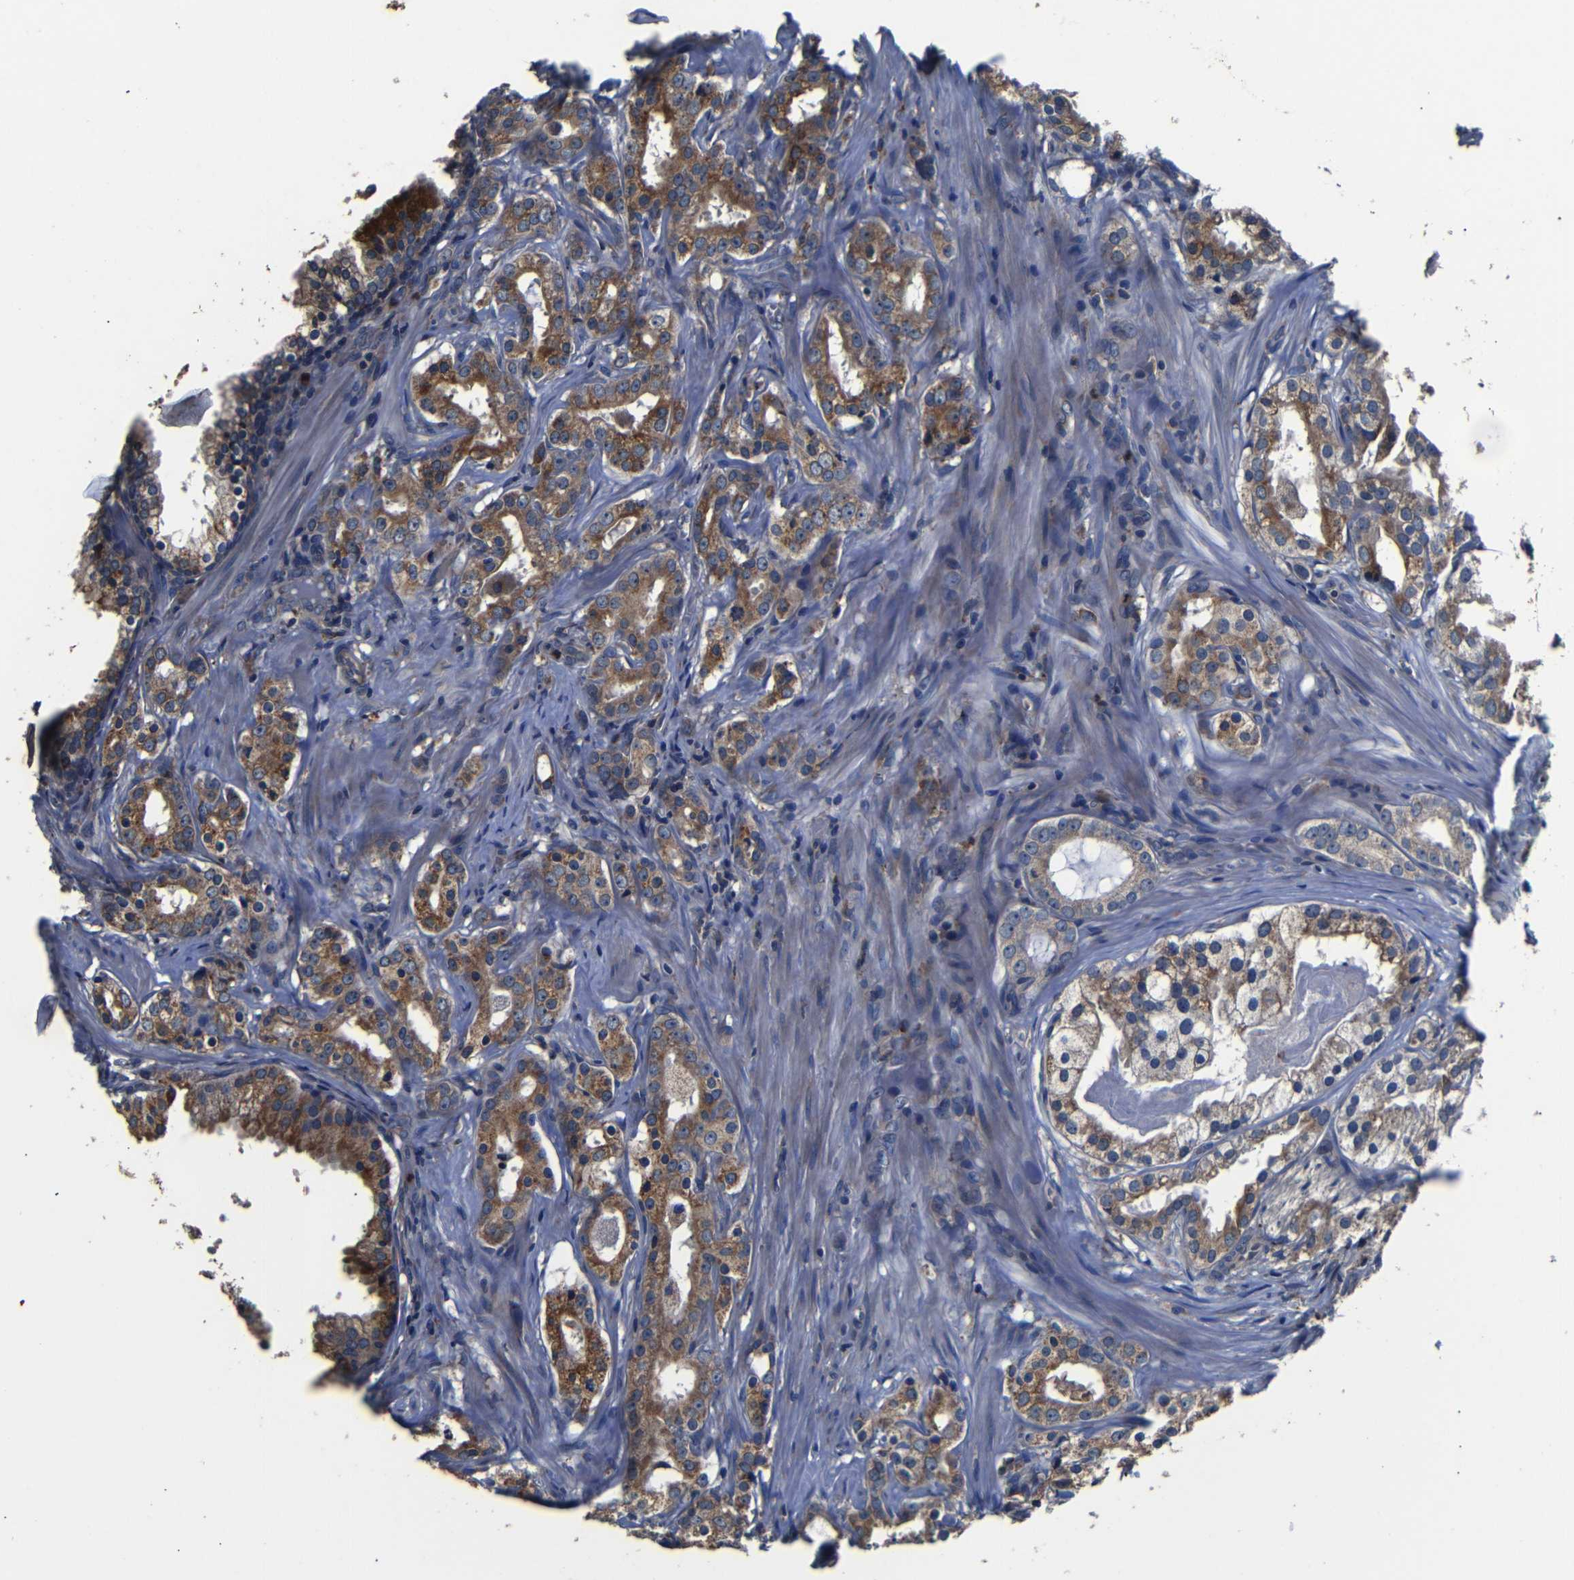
{"staining": {"intensity": "moderate", "quantity": ">75%", "location": "cytoplasmic/membranous"}, "tissue": "prostate cancer", "cell_type": "Tumor cells", "image_type": "cancer", "snomed": [{"axis": "morphology", "description": "Adenocarcinoma, Low grade"}, {"axis": "topography", "description": "Prostate"}], "caption": "Immunohistochemistry (IHC) image of neoplastic tissue: prostate cancer stained using IHC reveals medium levels of moderate protein expression localized specifically in the cytoplasmic/membranous of tumor cells, appearing as a cytoplasmic/membranous brown color.", "gene": "SCN9A", "patient": {"sex": "male", "age": 59}}